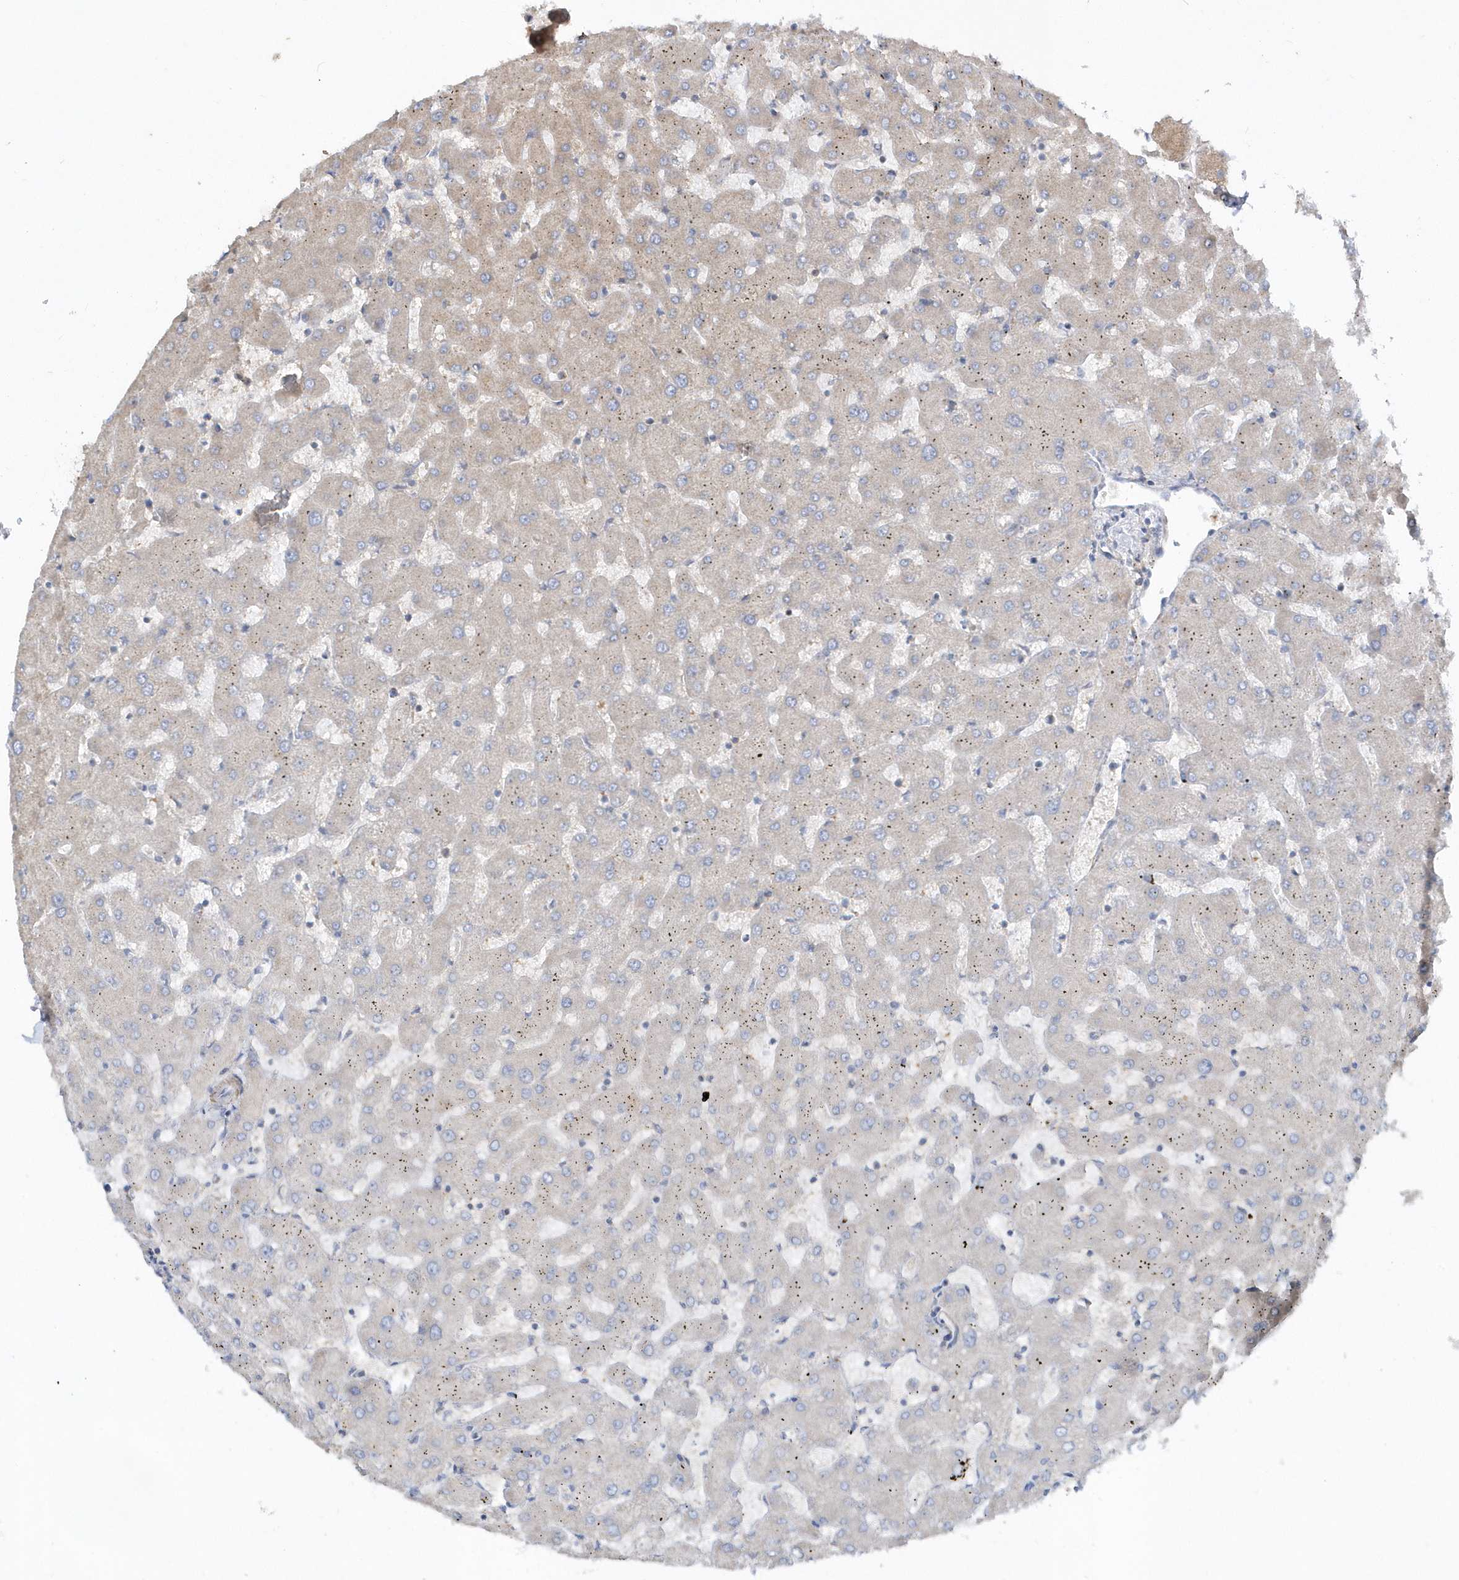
{"staining": {"intensity": "weak", "quantity": "<25%", "location": "cytoplasmic/membranous"}, "tissue": "liver", "cell_type": "Cholangiocytes", "image_type": "normal", "snomed": [{"axis": "morphology", "description": "Normal tissue, NOS"}, {"axis": "topography", "description": "Liver"}], "caption": "This is an immunohistochemistry (IHC) micrograph of benign human liver. There is no staining in cholangiocytes.", "gene": "LEXM", "patient": {"sex": "female", "age": 63}}